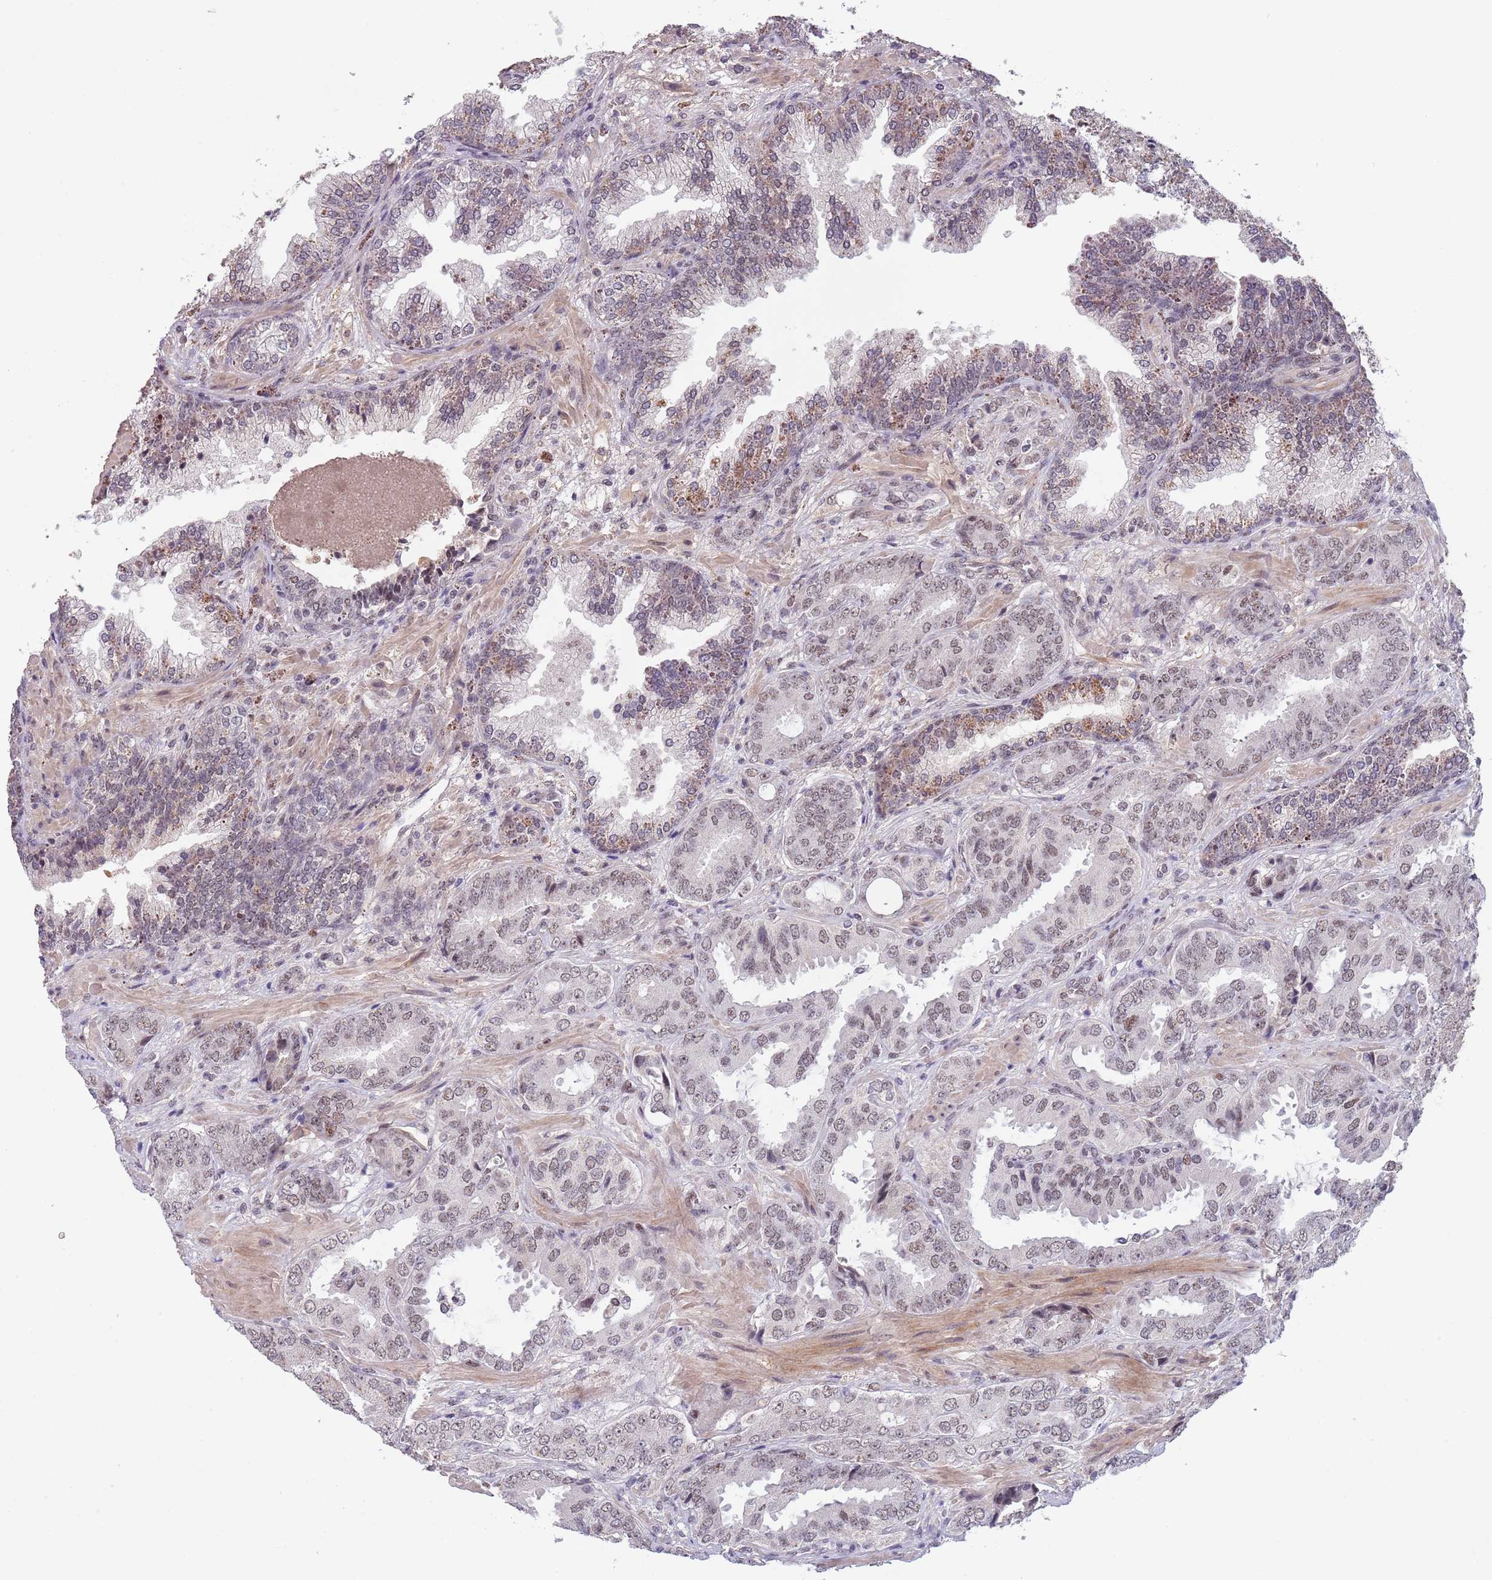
{"staining": {"intensity": "weak", "quantity": ">75%", "location": "nuclear"}, "tissue": "prostate cancer", "cell_type": "Tumor cells", "image_type": "cancer", "snomed": [{"axis": "morphology", "description": "Adenocarcinoma, High grade"}, {"axis": "topography", "description": "Prostate"}], "caption": "High-magnification brightfield microscopy of adenocarcinoma (high-grade) (prostate) stained with DAB (3,3'-diaminobenzidine) (brown) and counterstained with hematoxylin (blue). tumor cells exhibit weak nuclear positivity is present in about>75% of cells. The staining was performed using DAB to visualize the protein expression in brown, while the nuclei were stained in blue with hematoxylin (Magnification: 20x).", "gene": "CIZ1", "patient": {"sex": "male", "age": 71}}